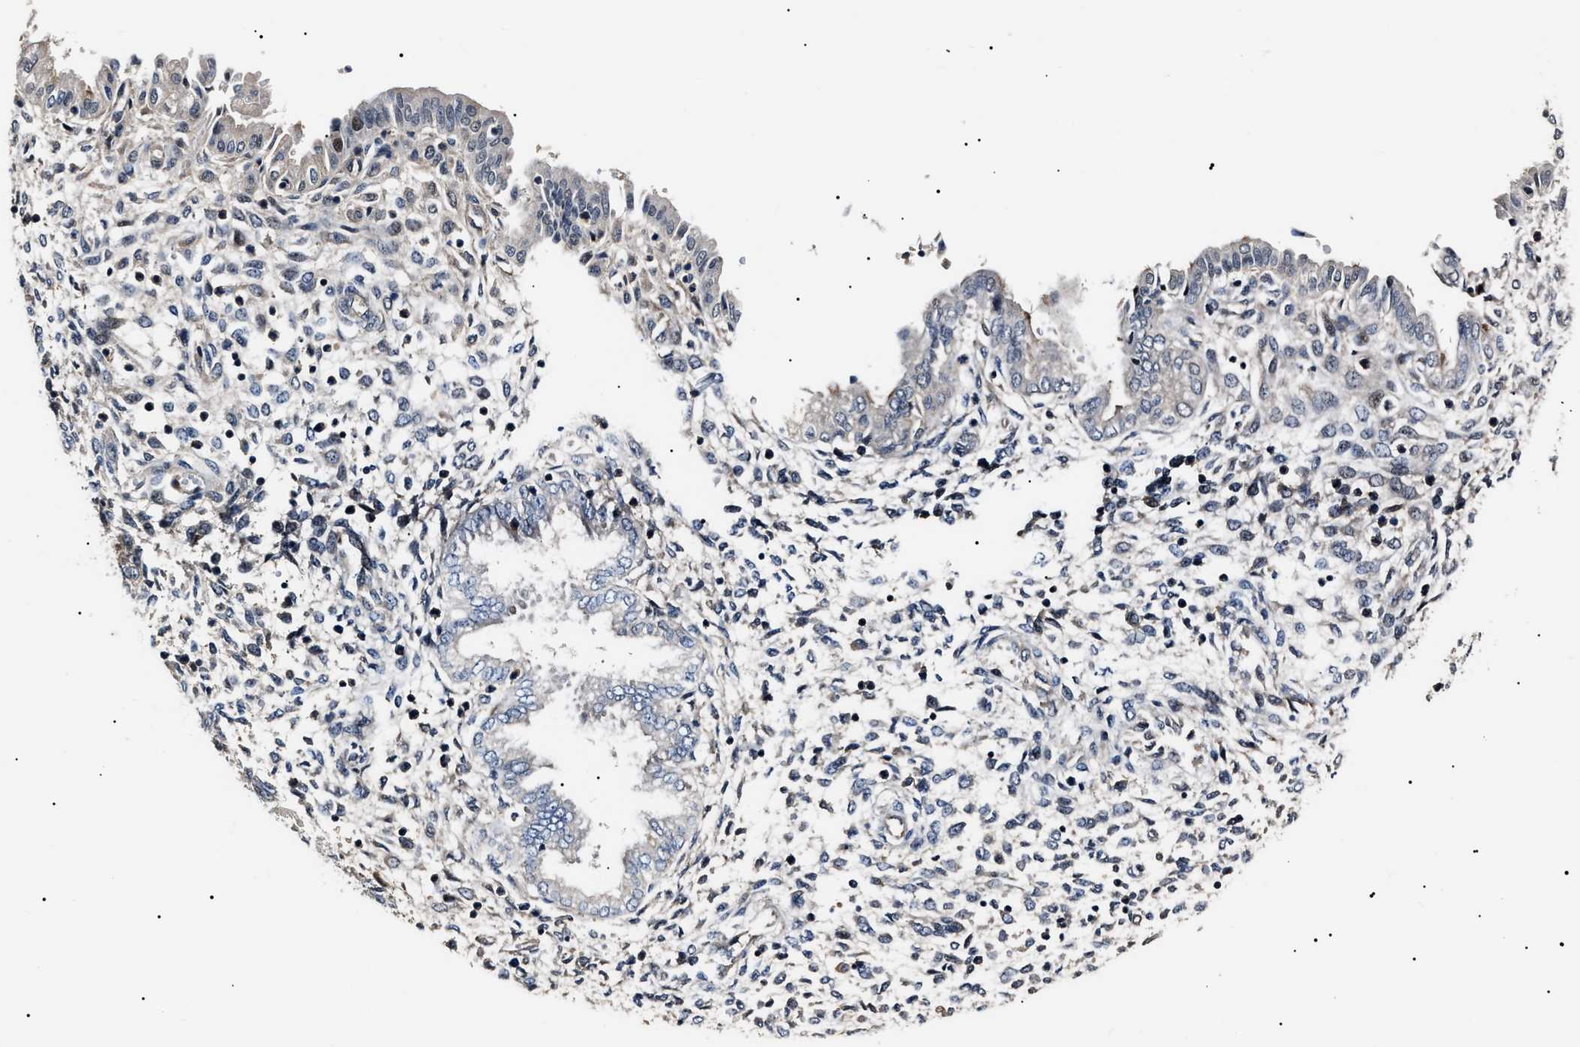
{"staining": {"intensity": "negative", "quantity": "none", "location": "none"}, "tissue": "endometrium", "cell_type": "Cells in endometrial stroma", "image_type": "normal", "snomed": [{"axis": "morphology", "description": "Normal tissue, NOS"}, {"axis": "topography", "description": "Endometrium"}], "caption": "An immunohistochemistry (IHC) histopathology image of benign endometrium is shown. There is no staining in cells in endometrial stroma of endometrium.", "gene": "IFT81", "patient": {"sex": "female", "age": 33}}